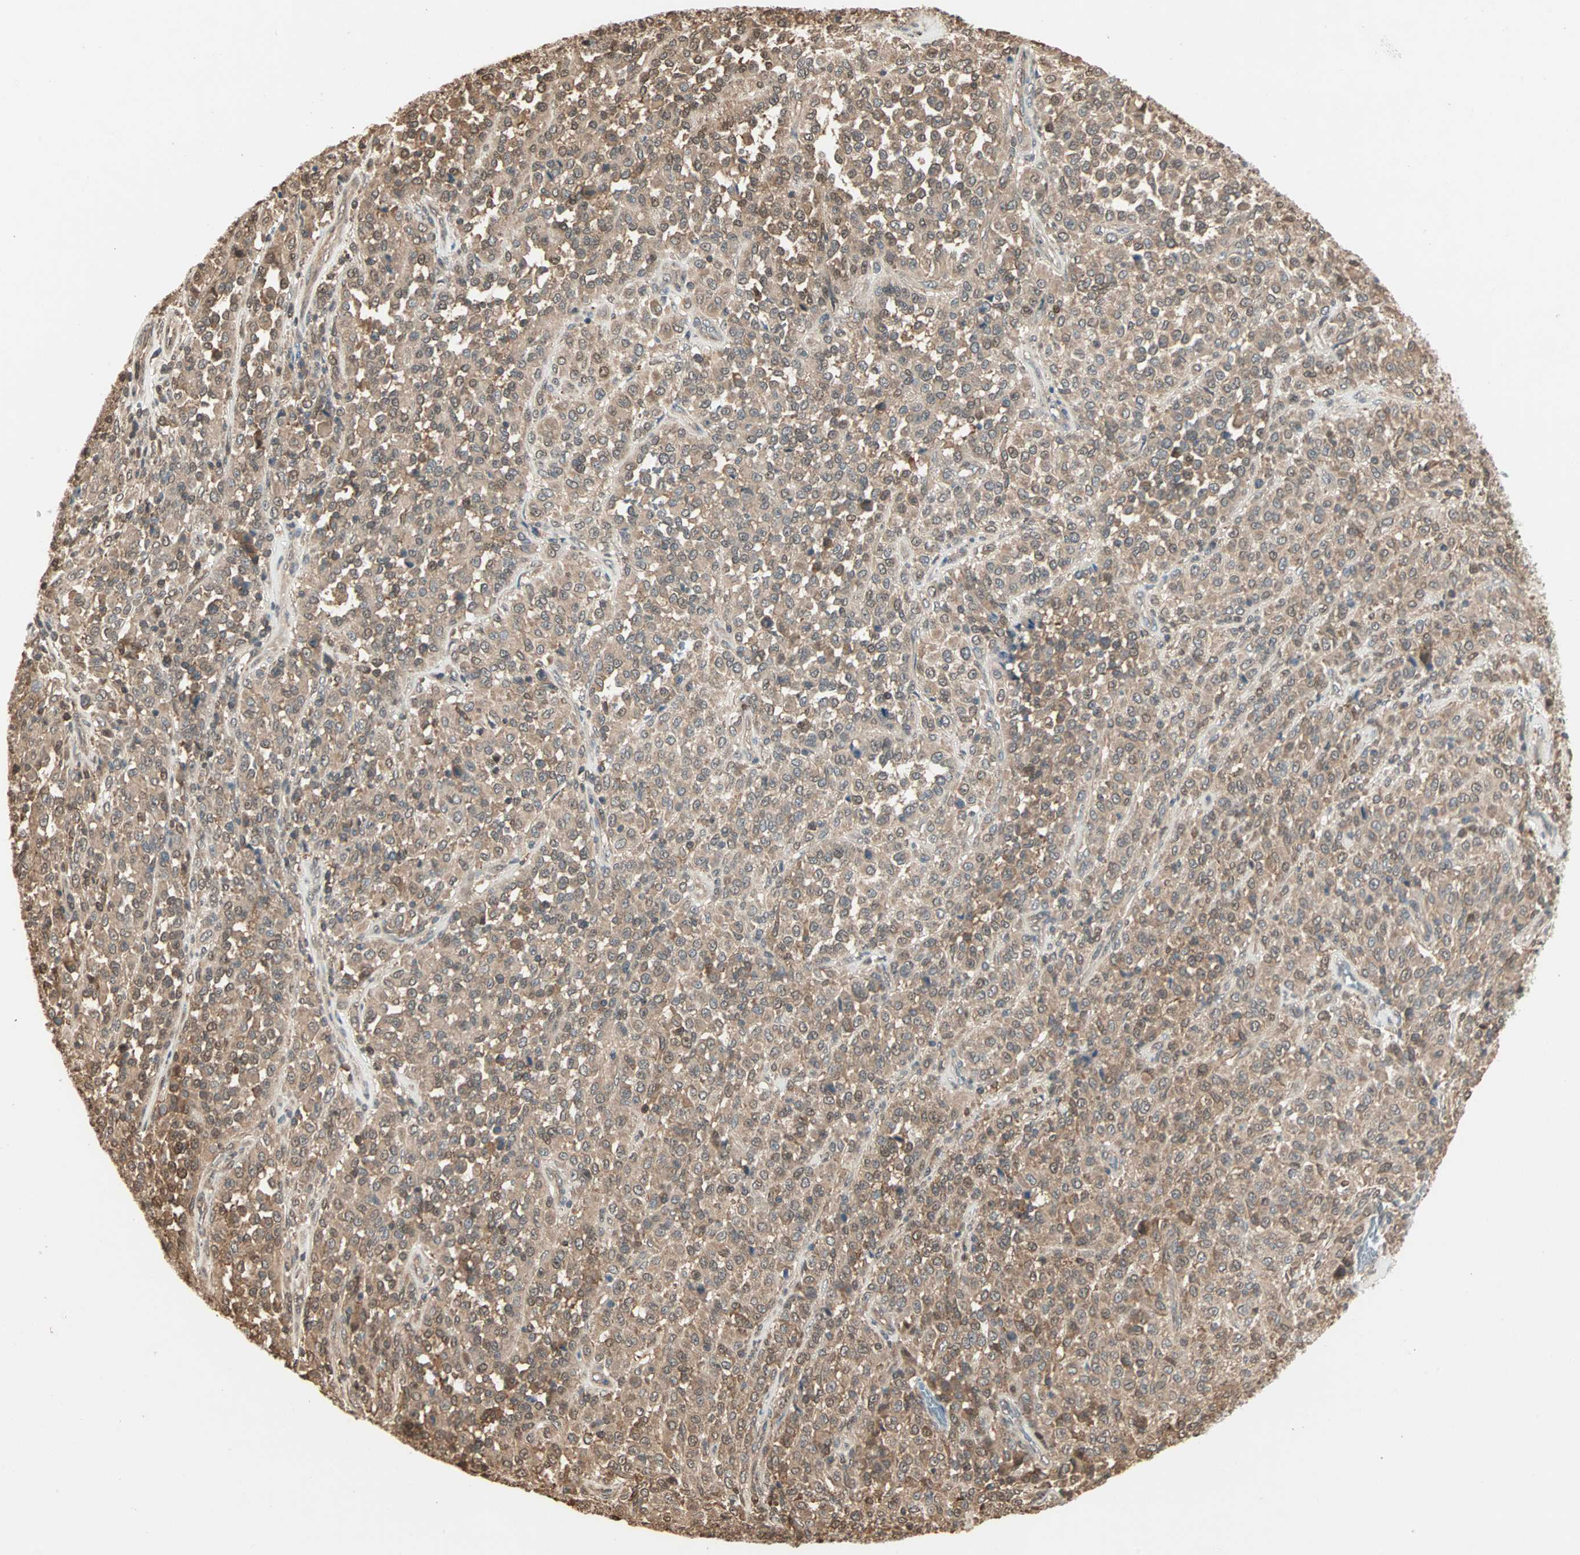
{"staining": {"intensity": "moderate", "quantity": ">75%", "location": "cytoplasmic/membranous"}, "tissue": "melanoma", "cell_type": "Tumor cells", "image_type": "cancer", "snomed": [{"axis": "morphology", "description": "Malignant melanoma, Metastatic site"}, {"axis": "topography", "description": "Pancreas"}], "caption": "The histopathology image reveals immunohistochemical staining of melanoma. There is moderate cytoplasmic/membranous positivity is present in about >75% of tumor cells.", "gene": "DRG2", "patient": {"sex": "female", "age": 30}}